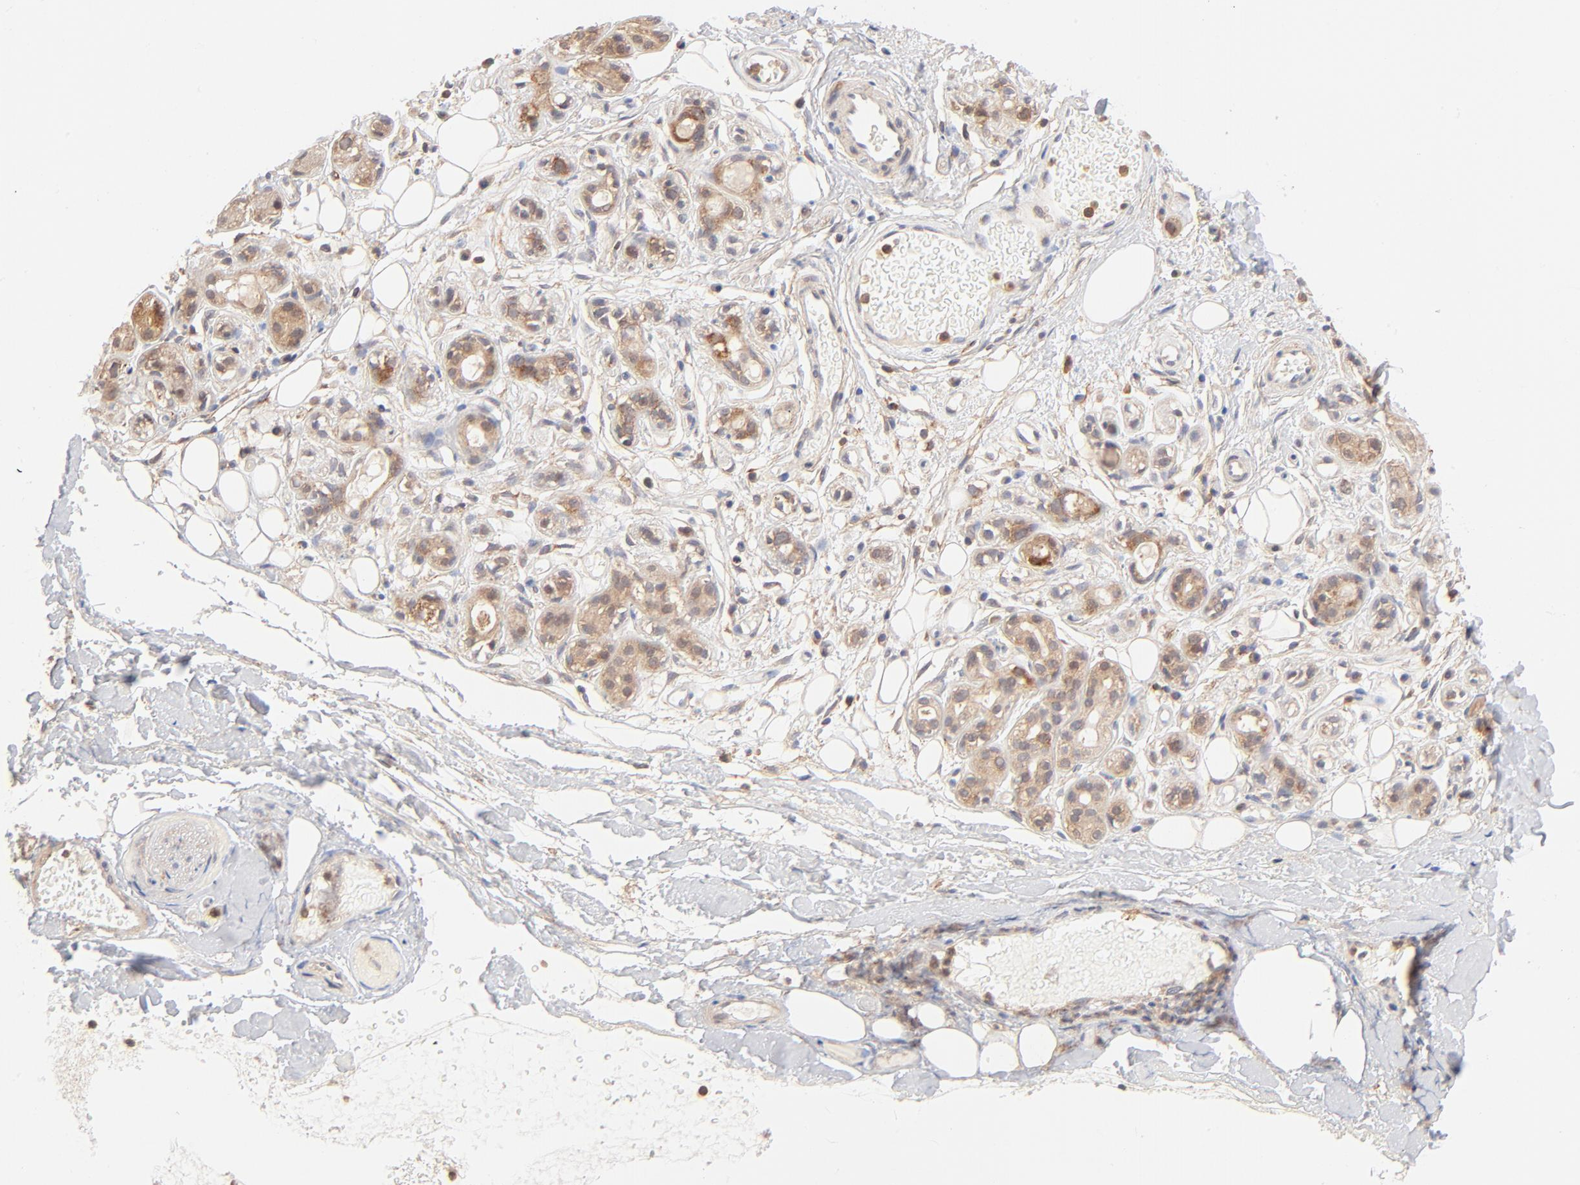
{"staining": {"intensity": "moderate", "quantity": ">75%", "location": "cytoplasmic/membranous"}, "tissue": "salivary gland", "cell_type": "Glandular cells", "image_type": "normal", "snomed": [{"axis": "morphology", "description": "Normal tissue, NOS"}, {"axis": "topography", "description": "Salivary gland"}], "caption": "Benign salivary gland was stained to show a protein in brown. There is medium levels of moderate cytoplasmic/membranous expression in approximately >75% of glandular cells.", "gene": "CSPG4", "patient": {"sex": "male", "age": 54}}